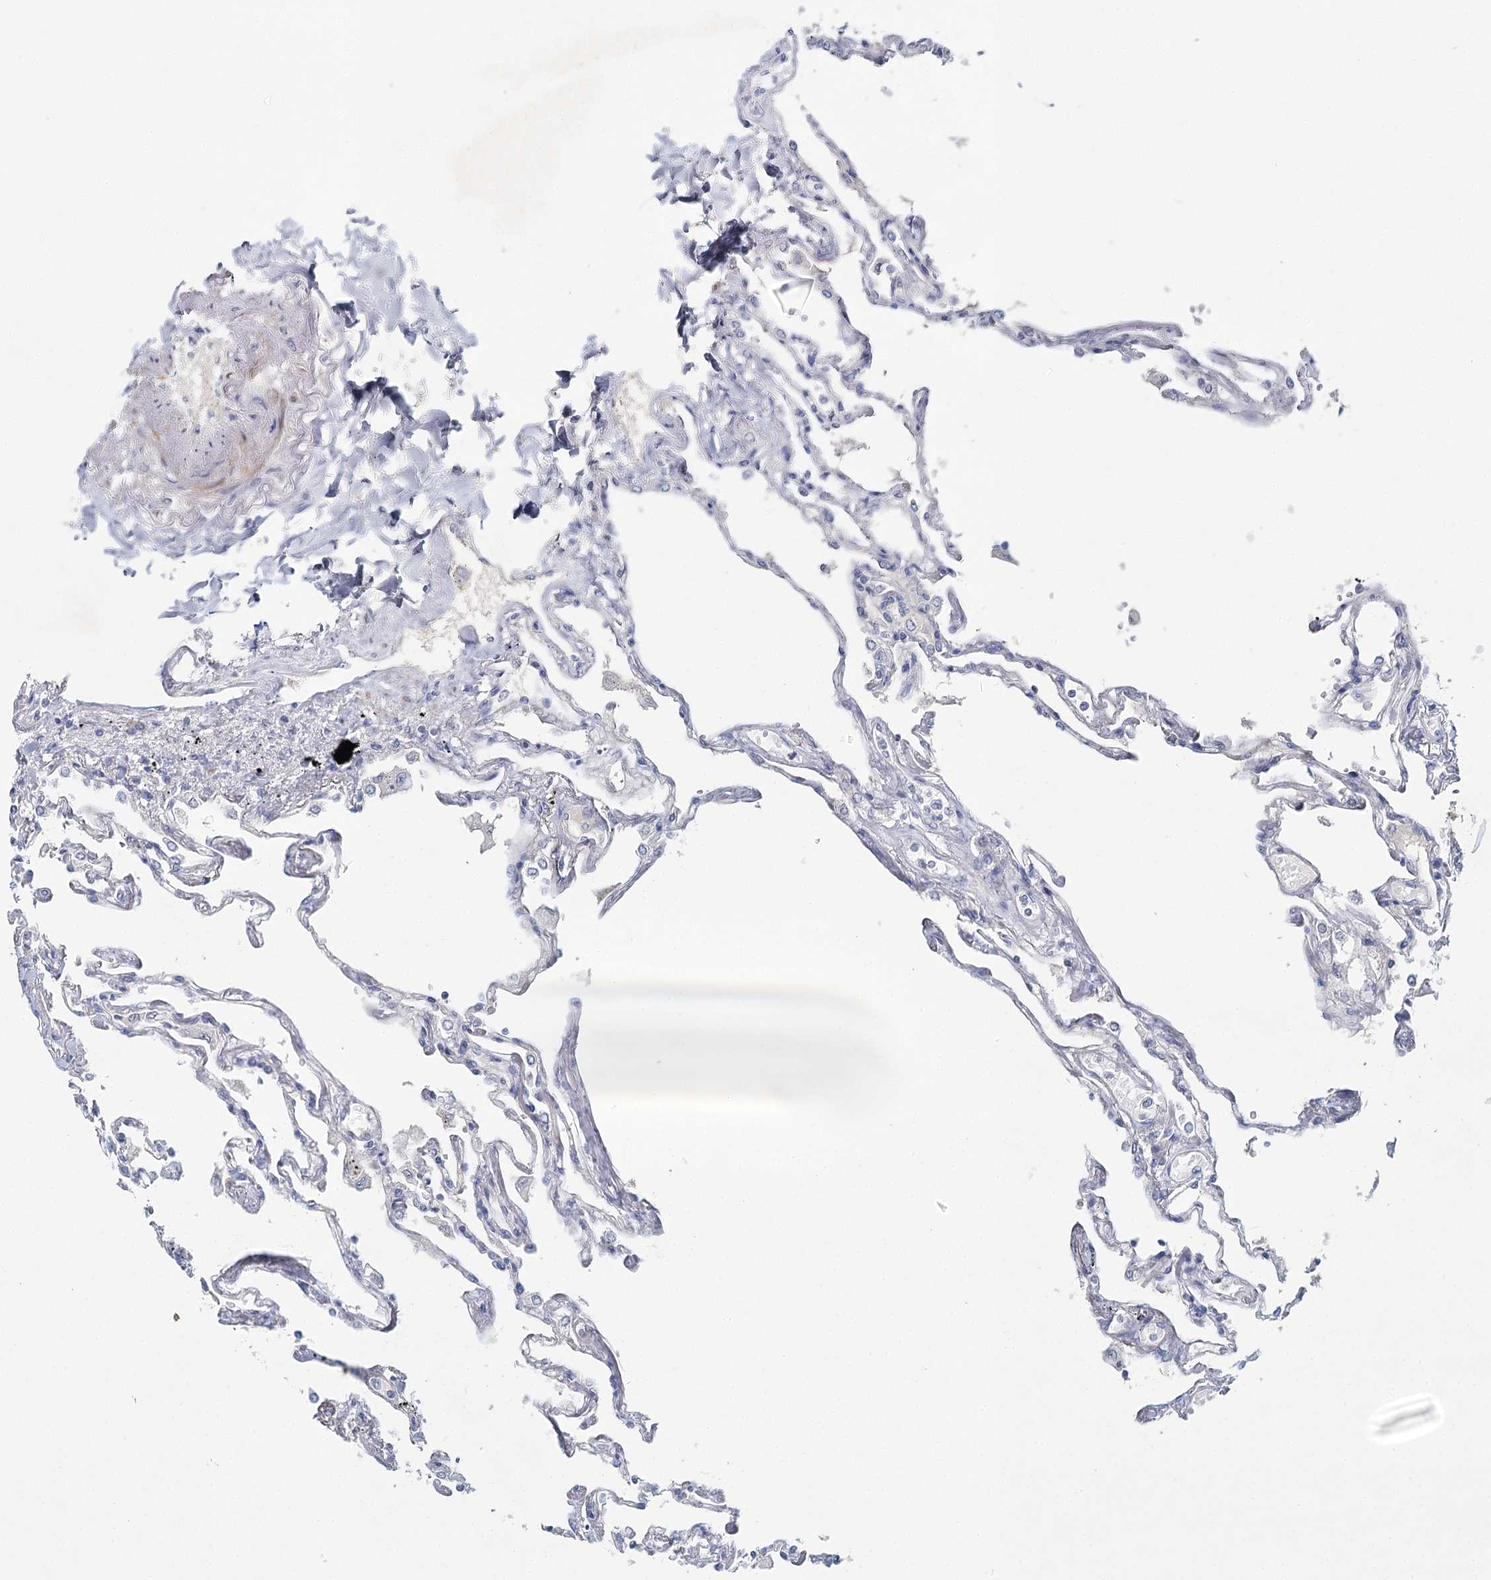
{"staining": {"intensity": "negative", "quantity": "none", "location": "none"}, "tissue": "lung", "cell_type": "Alveolar cells", "image_type": "normal", "snomed": [{"axis": "morphology", "description": "Normal tissue, NOS"}, {"axis": "topography", "description": "Lung"}], "caption": "Immunohistochemistry of unremarkable lung shows no positivity in alveolar cells. The staining is performed using DAB (3,3'-diaminobenzidine) brown chromogen with nuclei counter-stained in using hematoxylin.", "gene": "RBM43", "patient": {"sex": "female", "age": 67}}